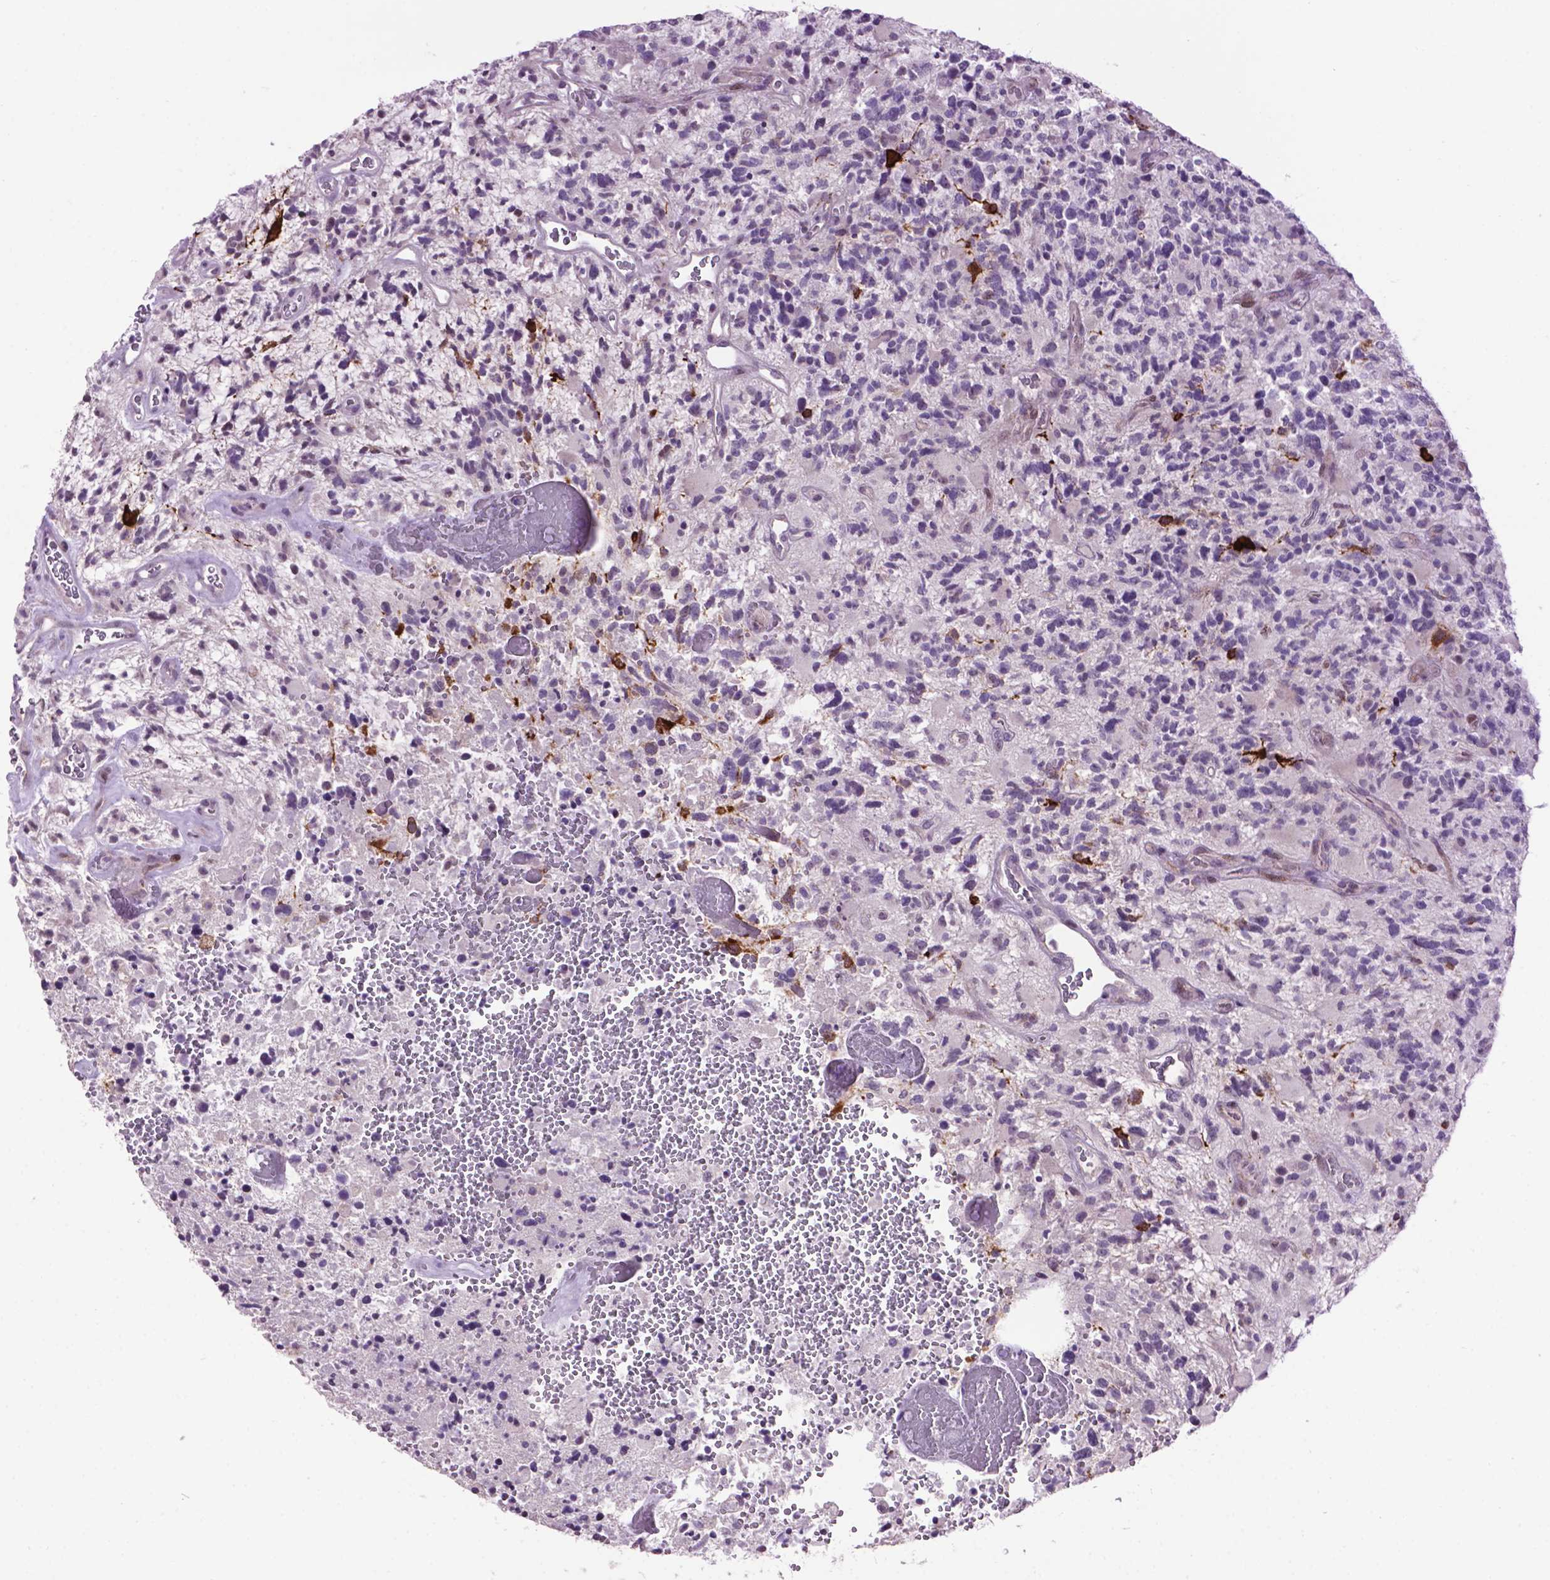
{"staining": {"intensity": "negative", "quantity": "none", "location": "none"}, "tissue": "glioma", "cell_type": "Tumor cells", "image_type": "cancer", "snomed": [{"axis": "morphology", "description": "Glioma, malignant, High grade"}, {"axis": "topography", "description": "Brain"}], "caption": "This histopathology image is of glioma stained with immunohistochemistry (IHC) to label a protein in brown with the nuclei are counter-stained blue. There is no staining in tumor cells. (DAB immunohistochemistry (IHC), high magnification).", "gene": "TH", "patient": {"sex": "female", "age": 71}}